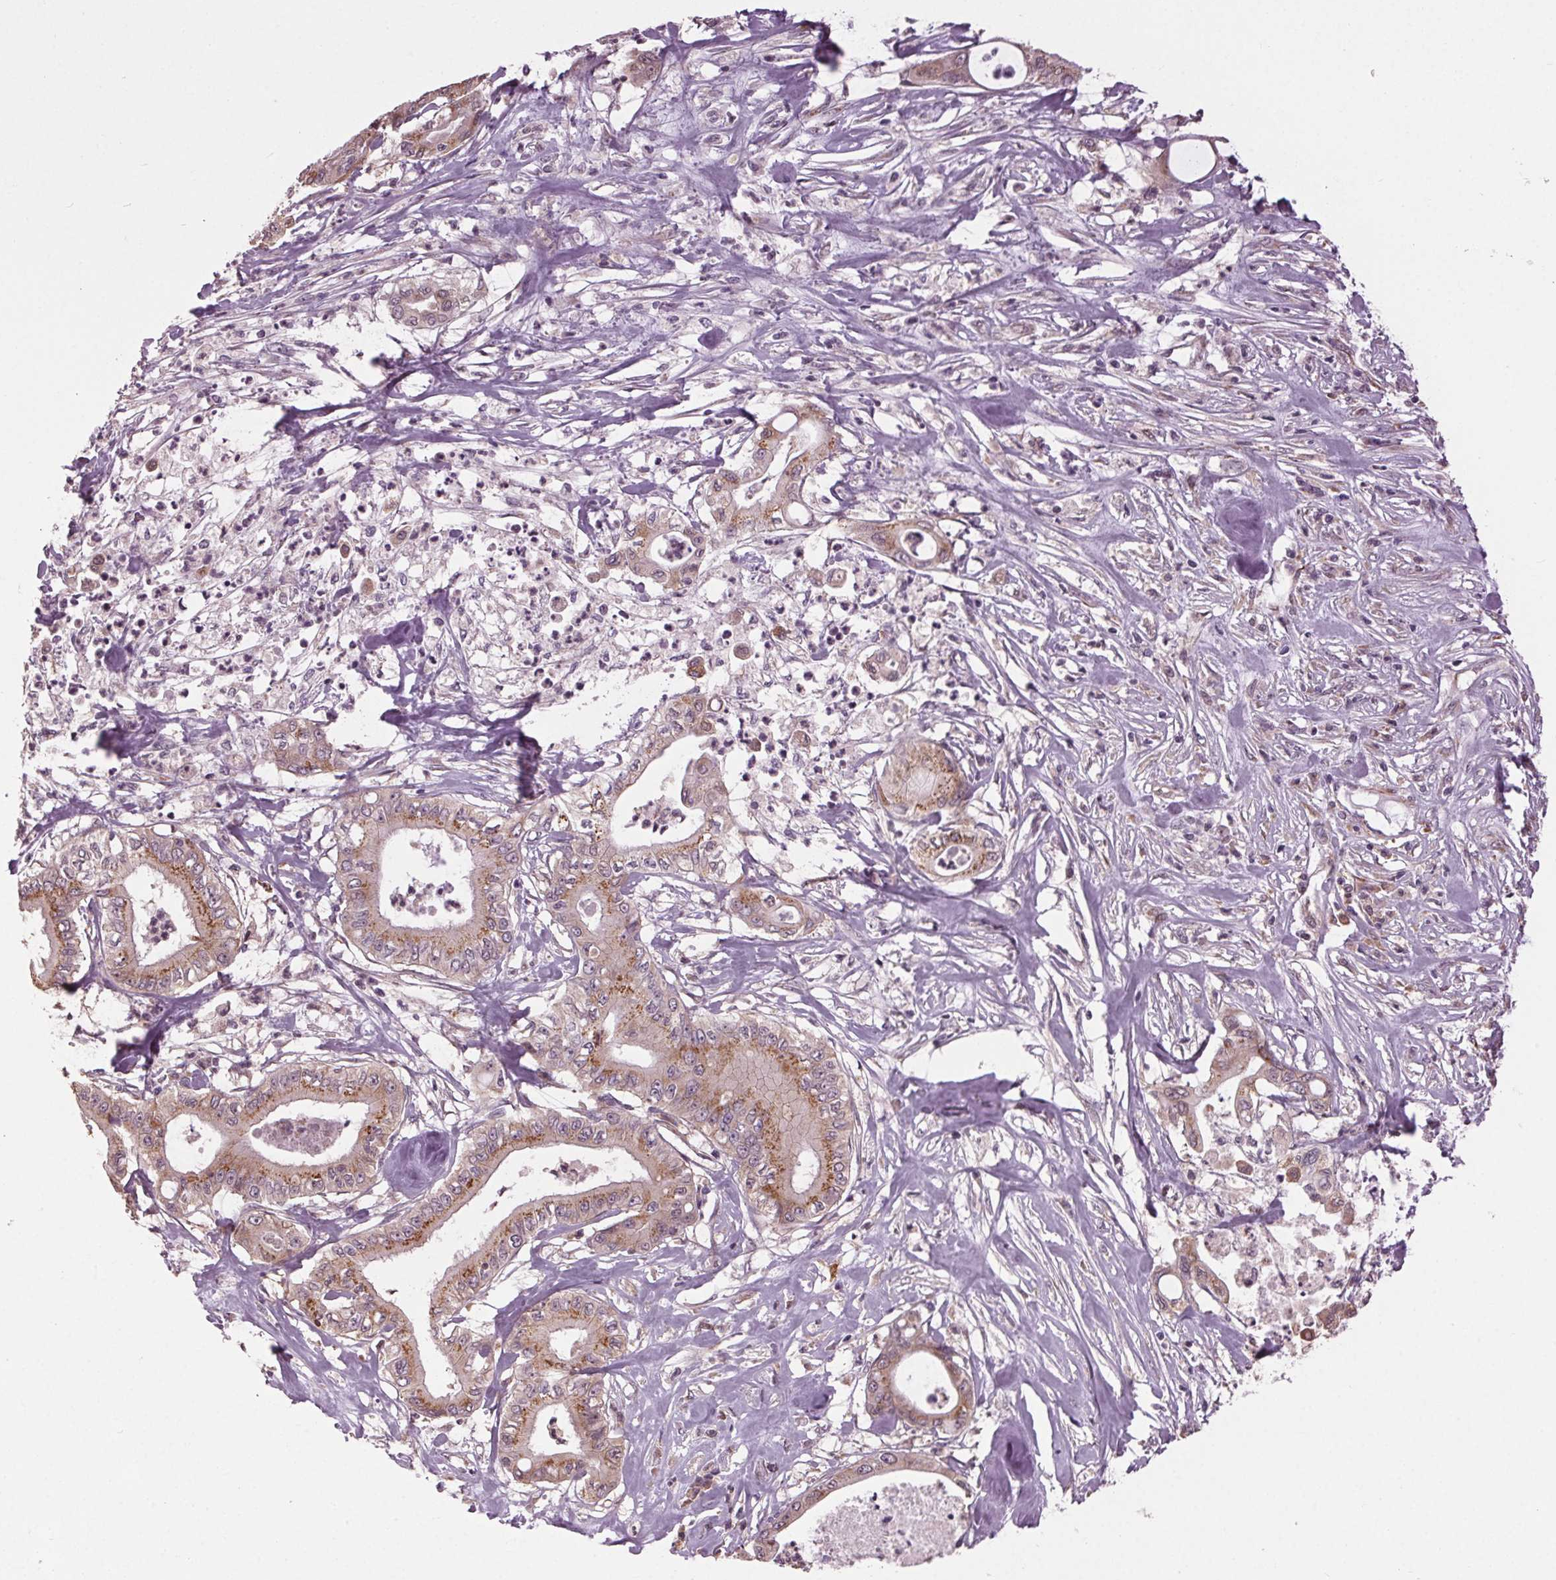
{"staining": {"intensity": "moderate", "quantity": ">75%", "location": "cytoplasmic/membranous"}, "tissue": "pancreatic cancer", "cell_type": "Tumor cells", "image_type": "cancer", "snomed": [{"axis": "morphology", "description": "Adenocarcinoma, NOS"}, {"axis": "topography", "description": "Pancreas"}], "caption": "A medium amount of moderate cytoplasmic/membranous staining is seen in approximately >75% of tumor cells in pancreatic cancer tissue.", "gene": "BSDC1", "patient": {"sex": "male", "age": 71}}